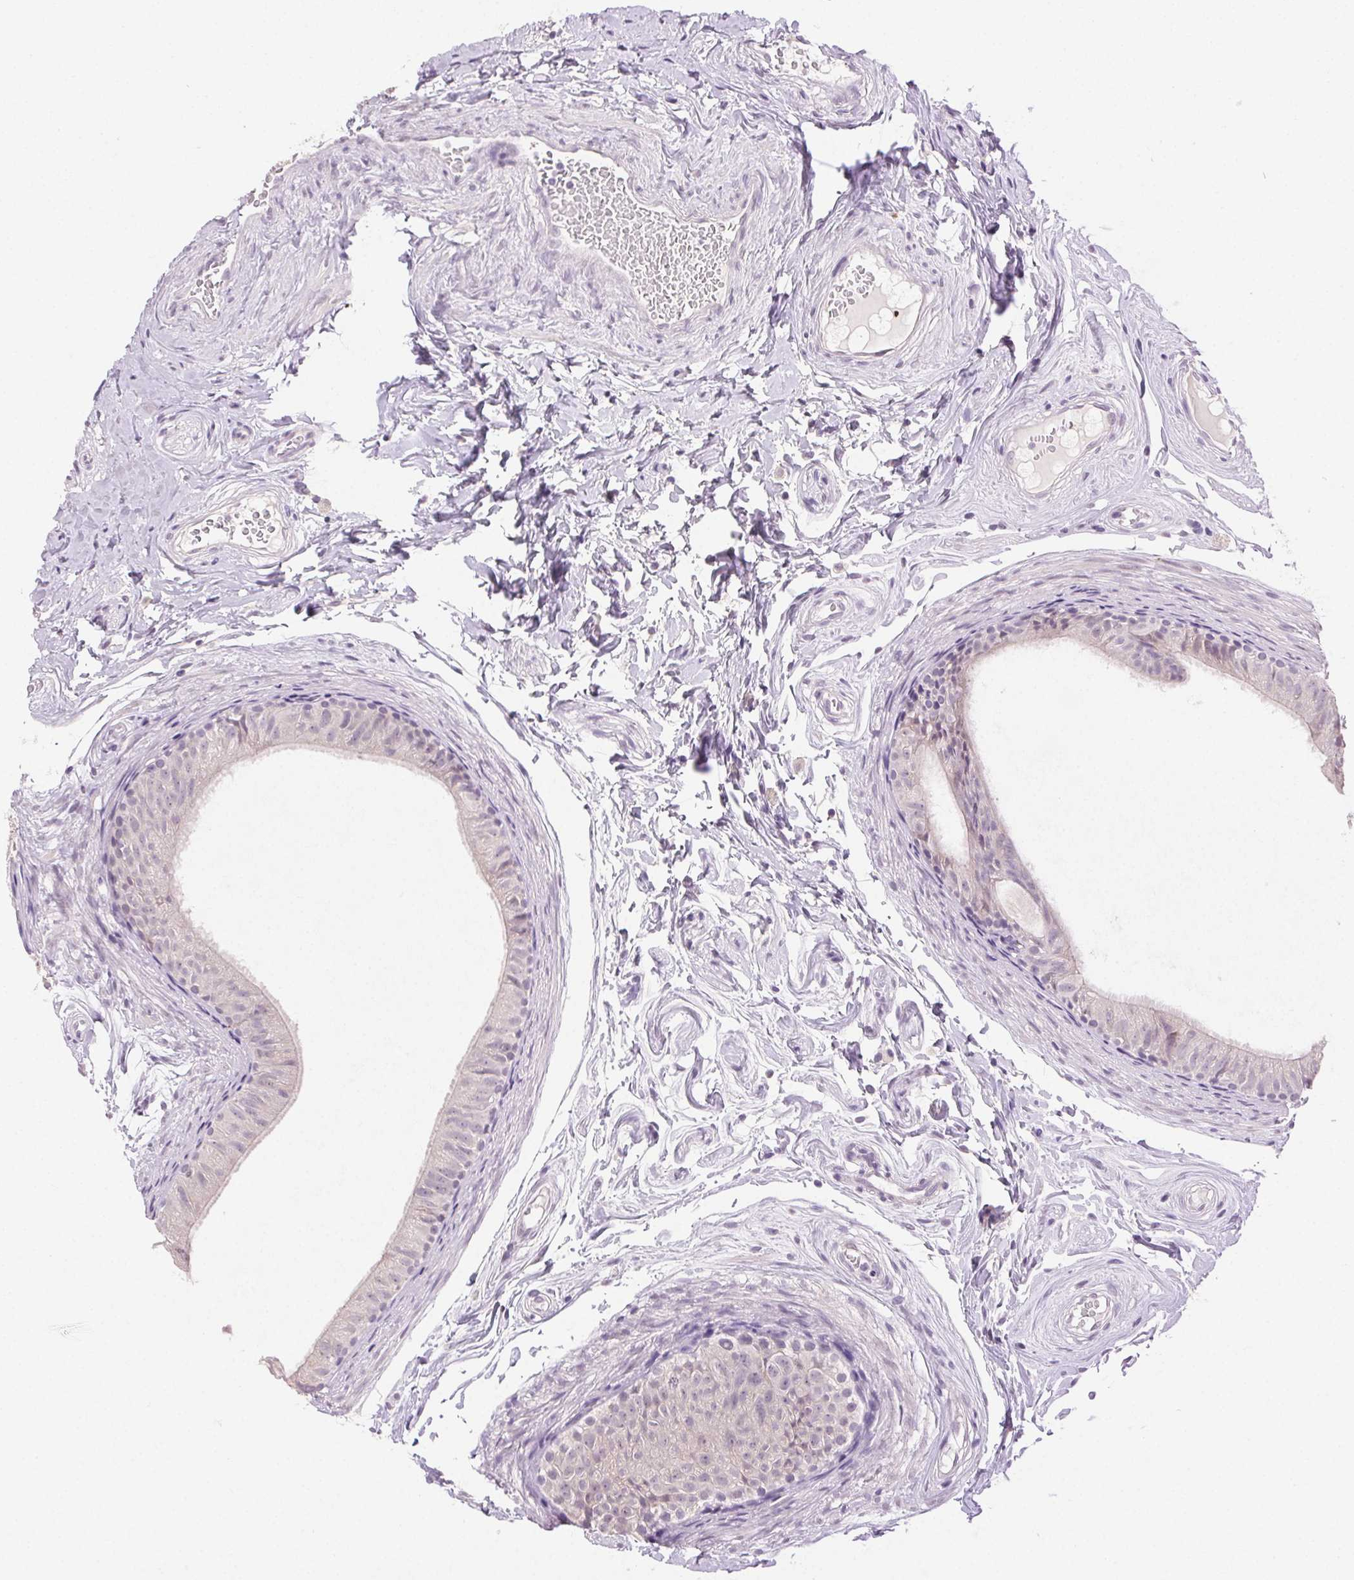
{"staining": {"intensity": "negative", "quantity": "none", "location": "none"}, "tissue": "epididymis", "cell_type": "Glandular cells", "image_type": "normal", "snomed": [{"axis": "morphology", "description": "Normal tissue, NOS"}, {"axis": "topography", "description": "Epididymis"}], "caption": "Glandular cells are negative for protein expression in benign human epididymis. (DAB immunohistochemistry (IHC) with hematoxylin counter stain).", "gene": "CLDN10", "patient": {"sex": "male", "age": 45}}